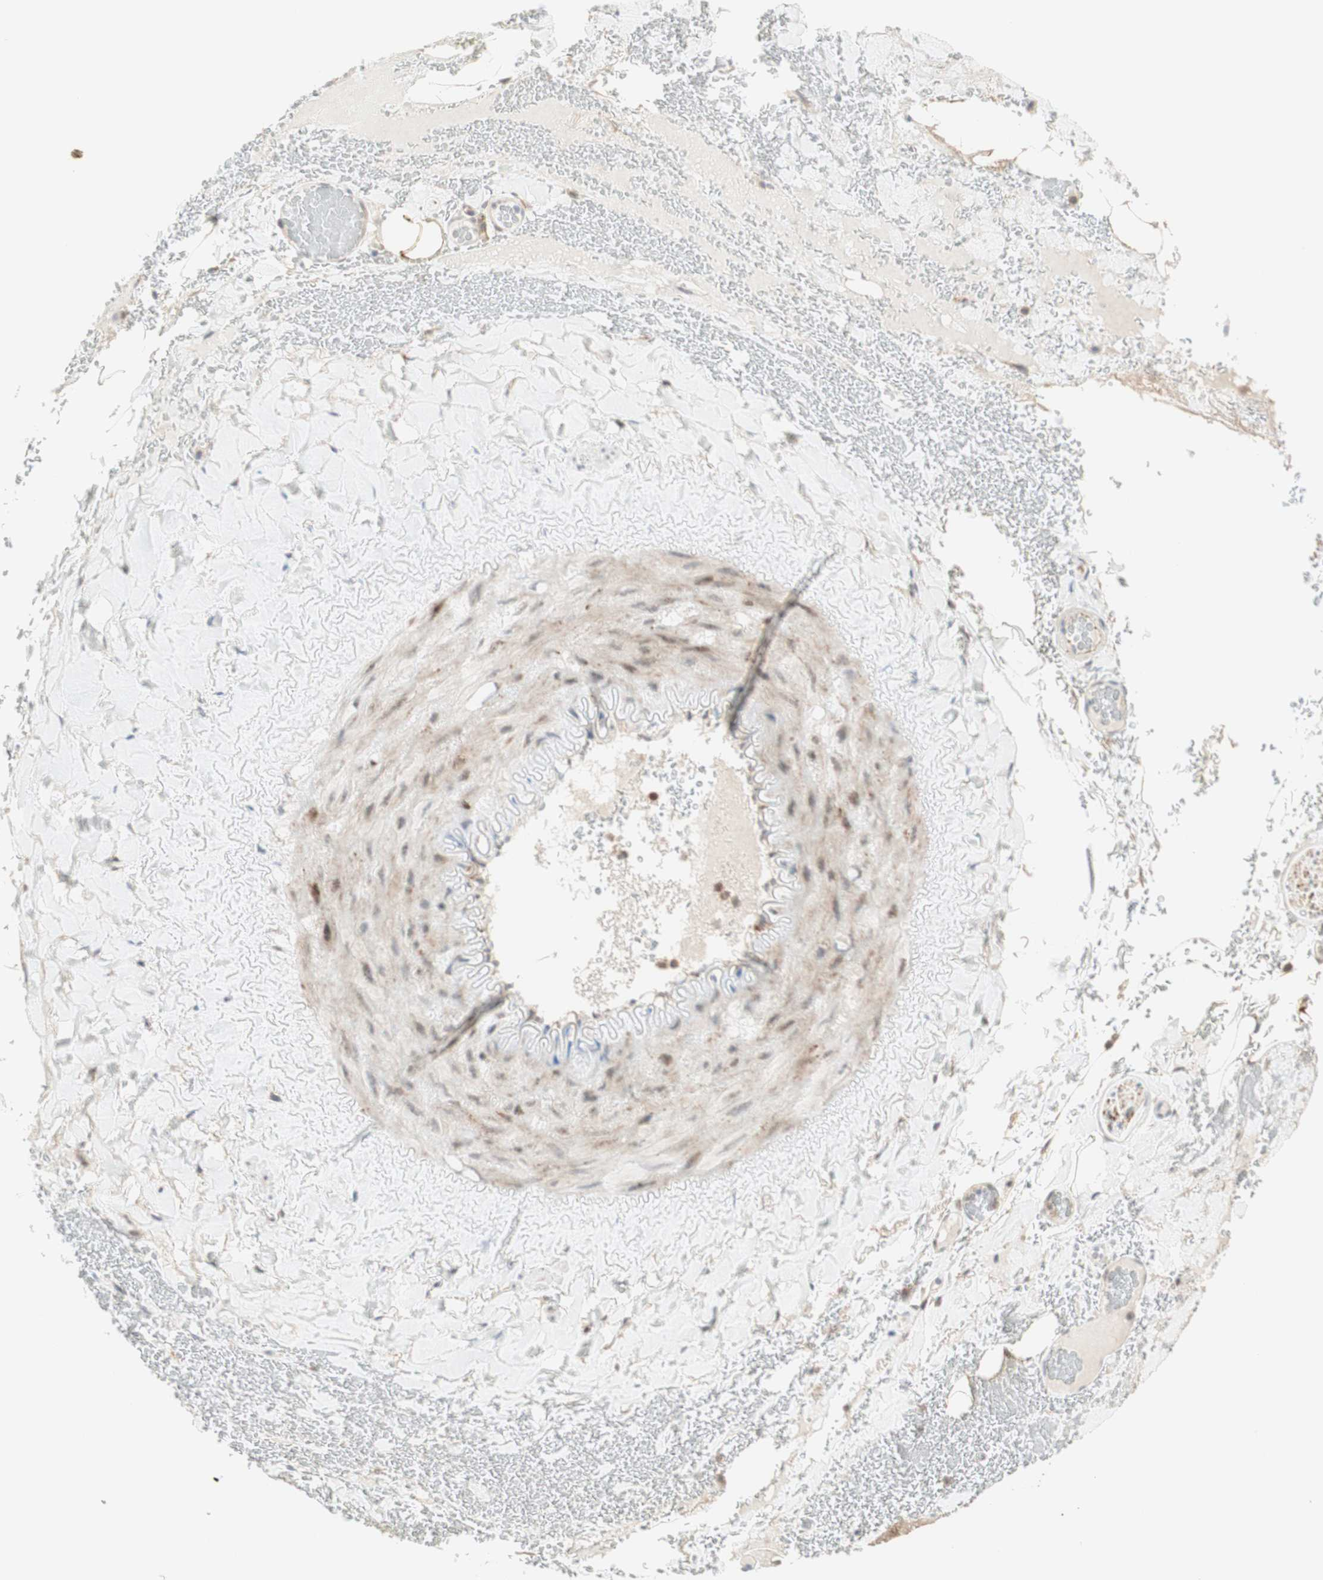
{"staining": {"intensity": "negative", "quantity": "none", "location": "none"}, "tissue": "adipose tissue", "cell_type": "Adipocytes", "image_type": "normal", "snomed": [{"axis": "morphology", "description": "Normal tissue, NOS"}, {"axis": "topography", "description": "Peripheral nerve tissue"}], "caption": "An immunohistochemistry histopathology image of normal adipose tissue is shown. There is no staining in adipocytes of adipose tissue. (DAB (3,3'-diaminobenzidine) immunohistochemistry (IHC) visualized using brightfield microscopy, high magnification).", "gene": "GAPT", "patient": {"sex": "male", "age": 70}}